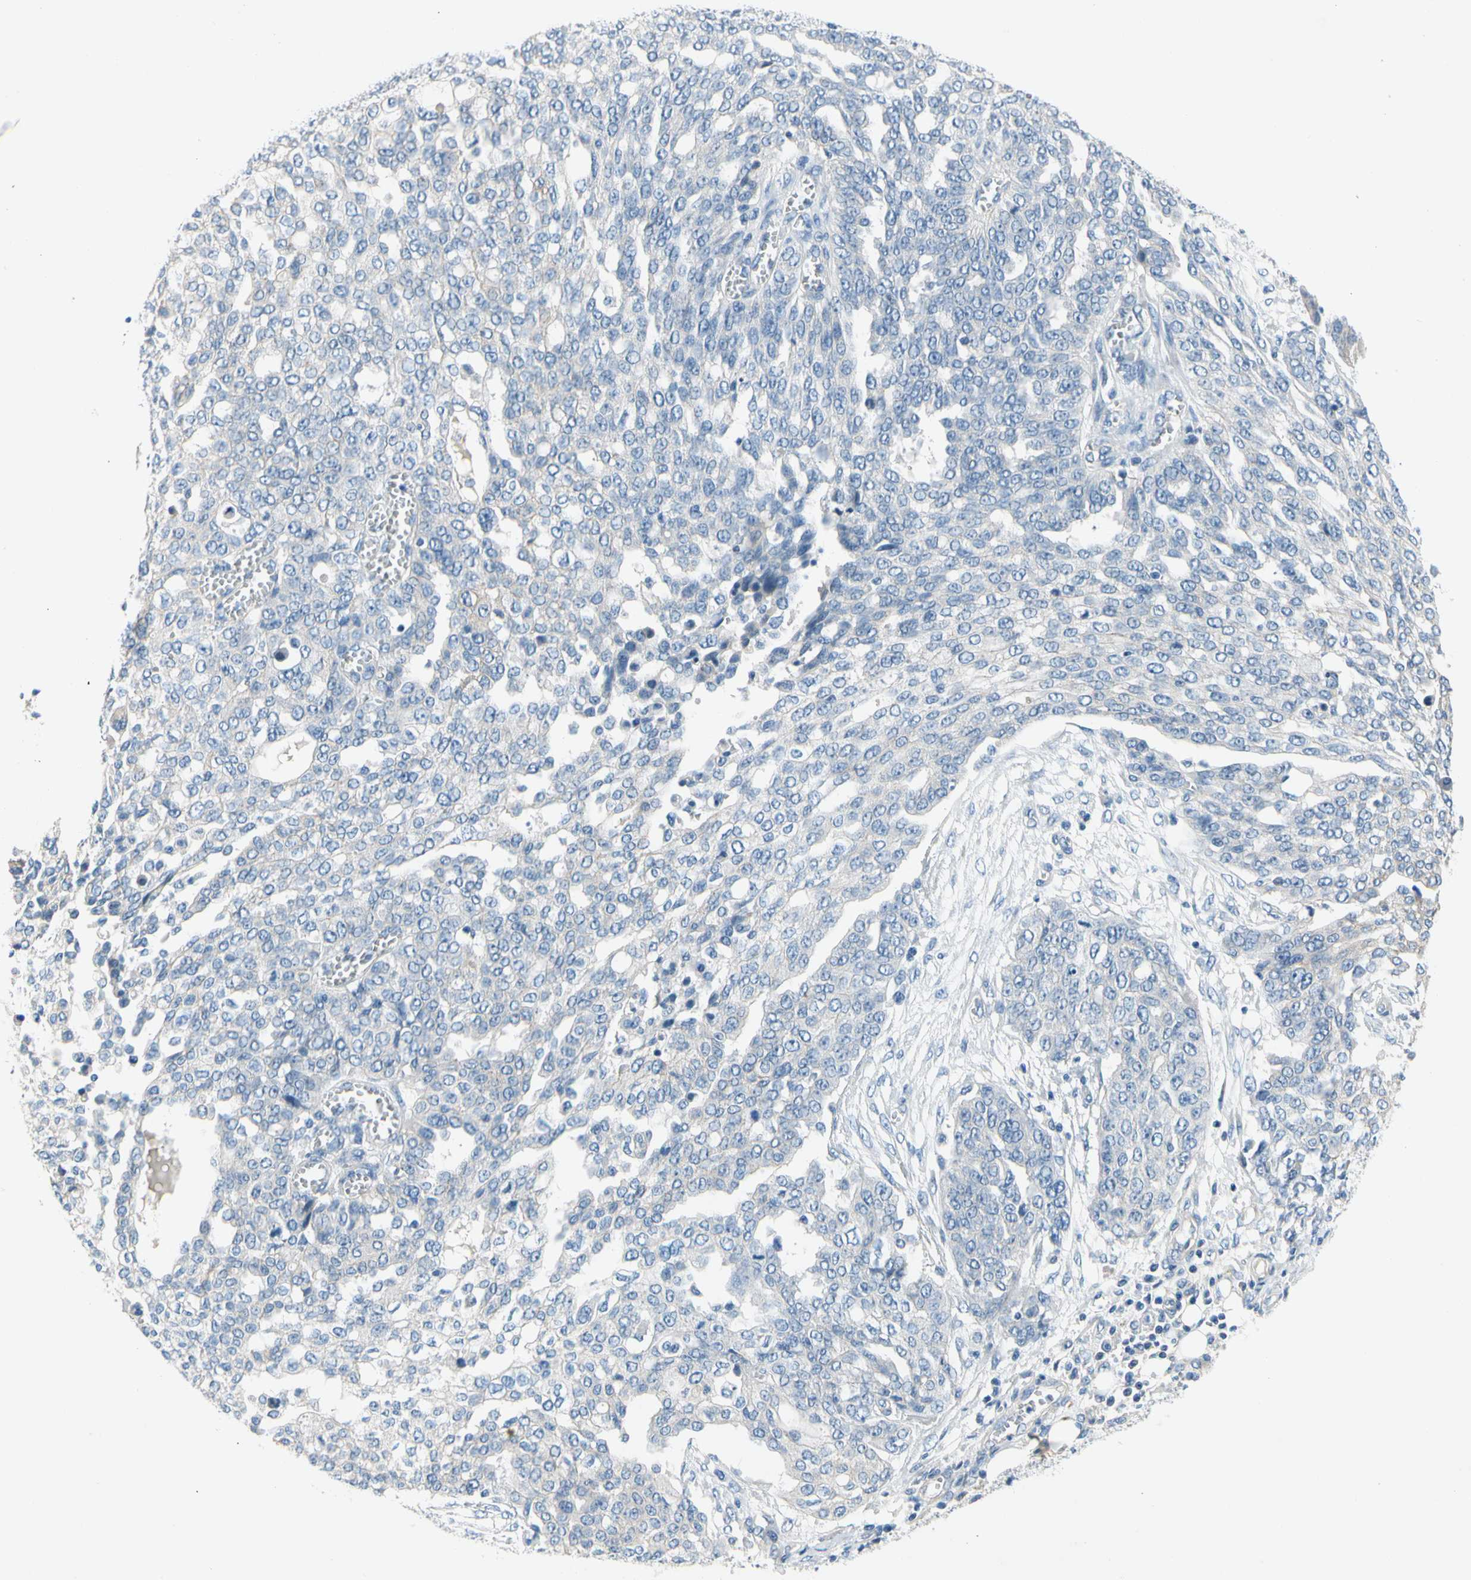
{"staining": {"intensity": "negative", "quantity": "none", "location": "none"}, "tissue": "ovarian cancer", "cell_type": "Tumor cells", "image_type": "cancer", "snomed": [{"axis": "morphology", "description": "Cystadenocarcinoma, serous, NOS"}, {"axis": "topography", "description": "Soft tissue"}, {"axis": "topography", "description": "Ovary"}], "caption": "A histopathology image of human ovarian serous cystadenocarcinoma is negative for staining in tumor cells.", "gene": "CA14", "patient": {"sex": "female", "age": 57}}